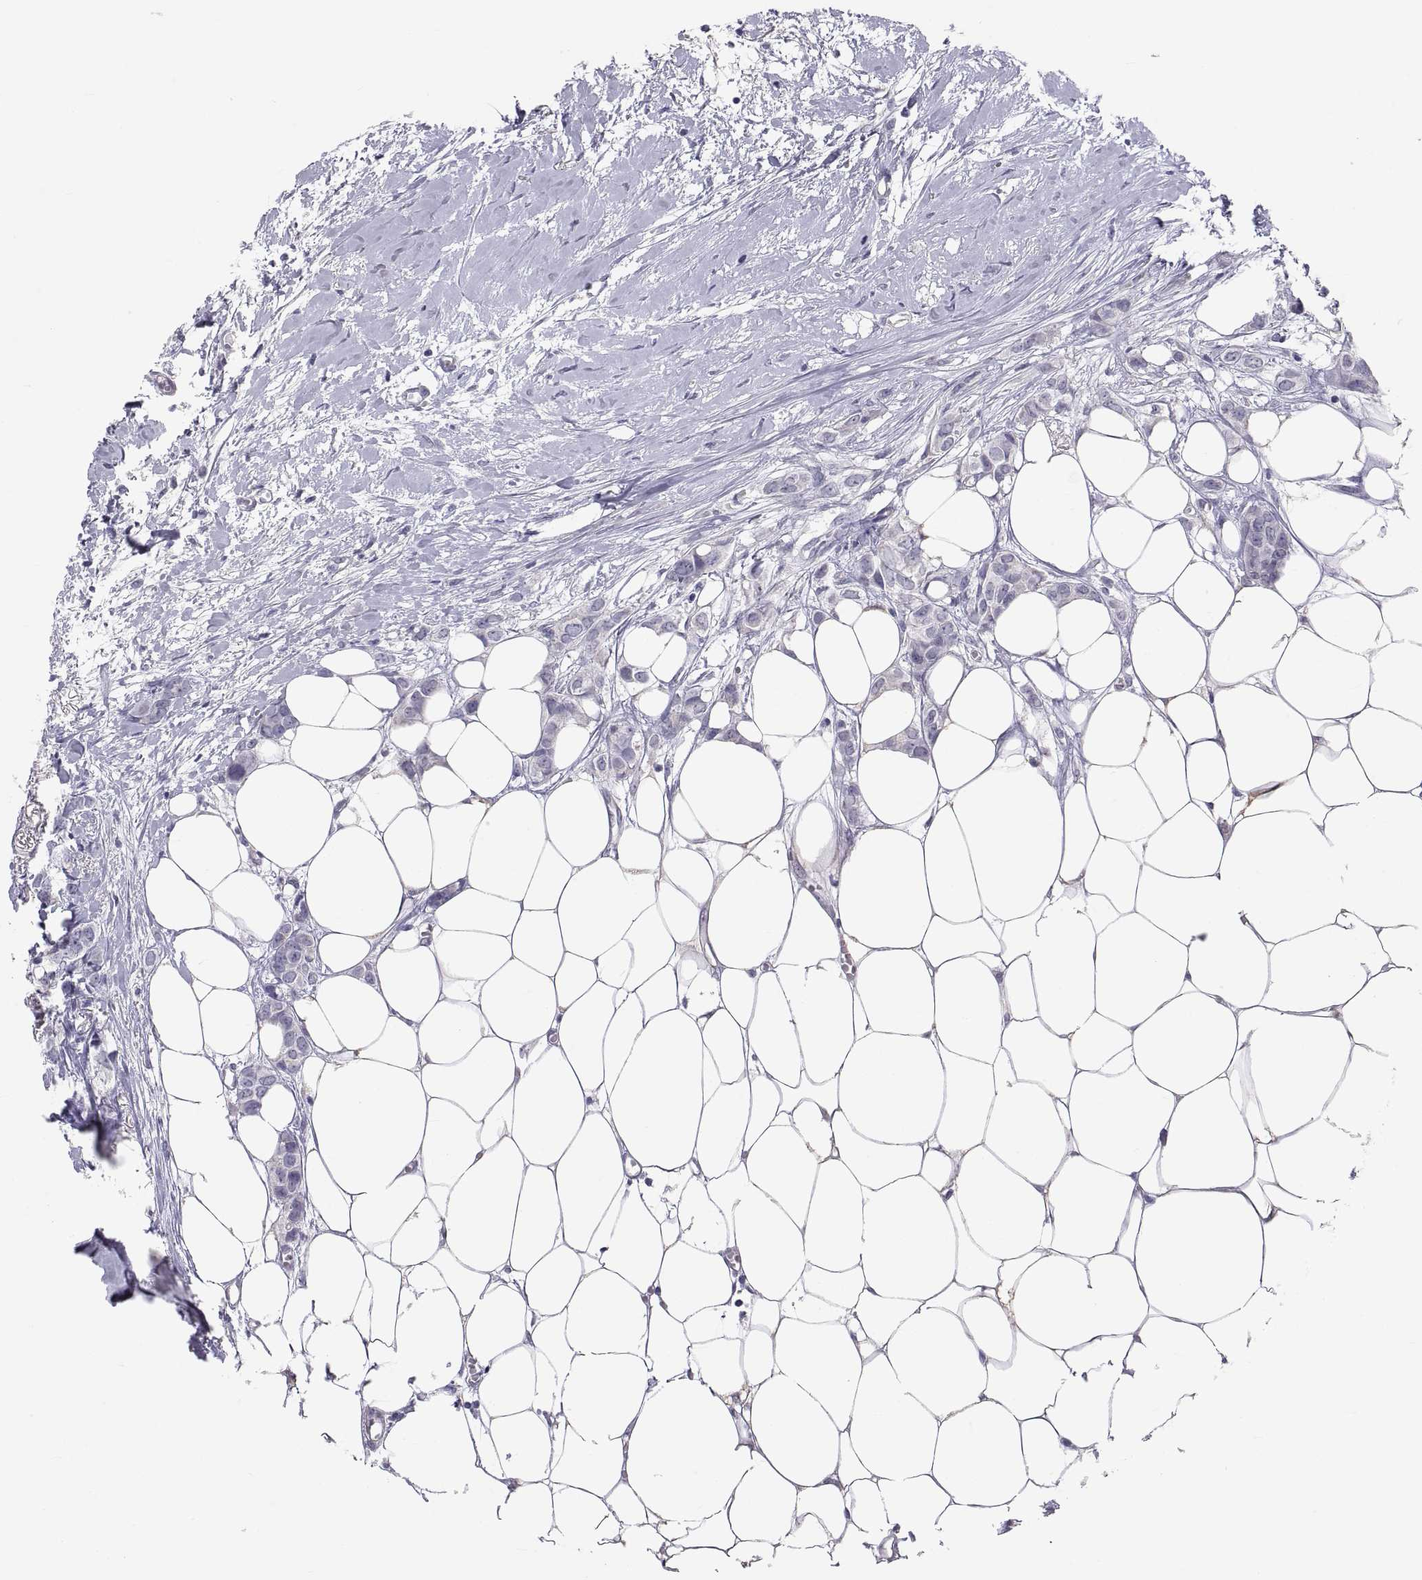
{"staining": {"intensity": "negative", "quantity": "none", "location": "none"}, "tissue": "breast cancer", "cell_type": "Tumor cells", "image_type": "cancer", "snomed": [{"axis": "morphology", "description": "Duct carcinoma"}, {"axis": "topography", "description": "Breast"}], "caption": "This is an immunohistochemistry image of breast cancer (invasive ductal carcinoma). There is no staining in tumor cells.", "gene": "FAM170A", "patient": {"sex": "female", "age": 85}}